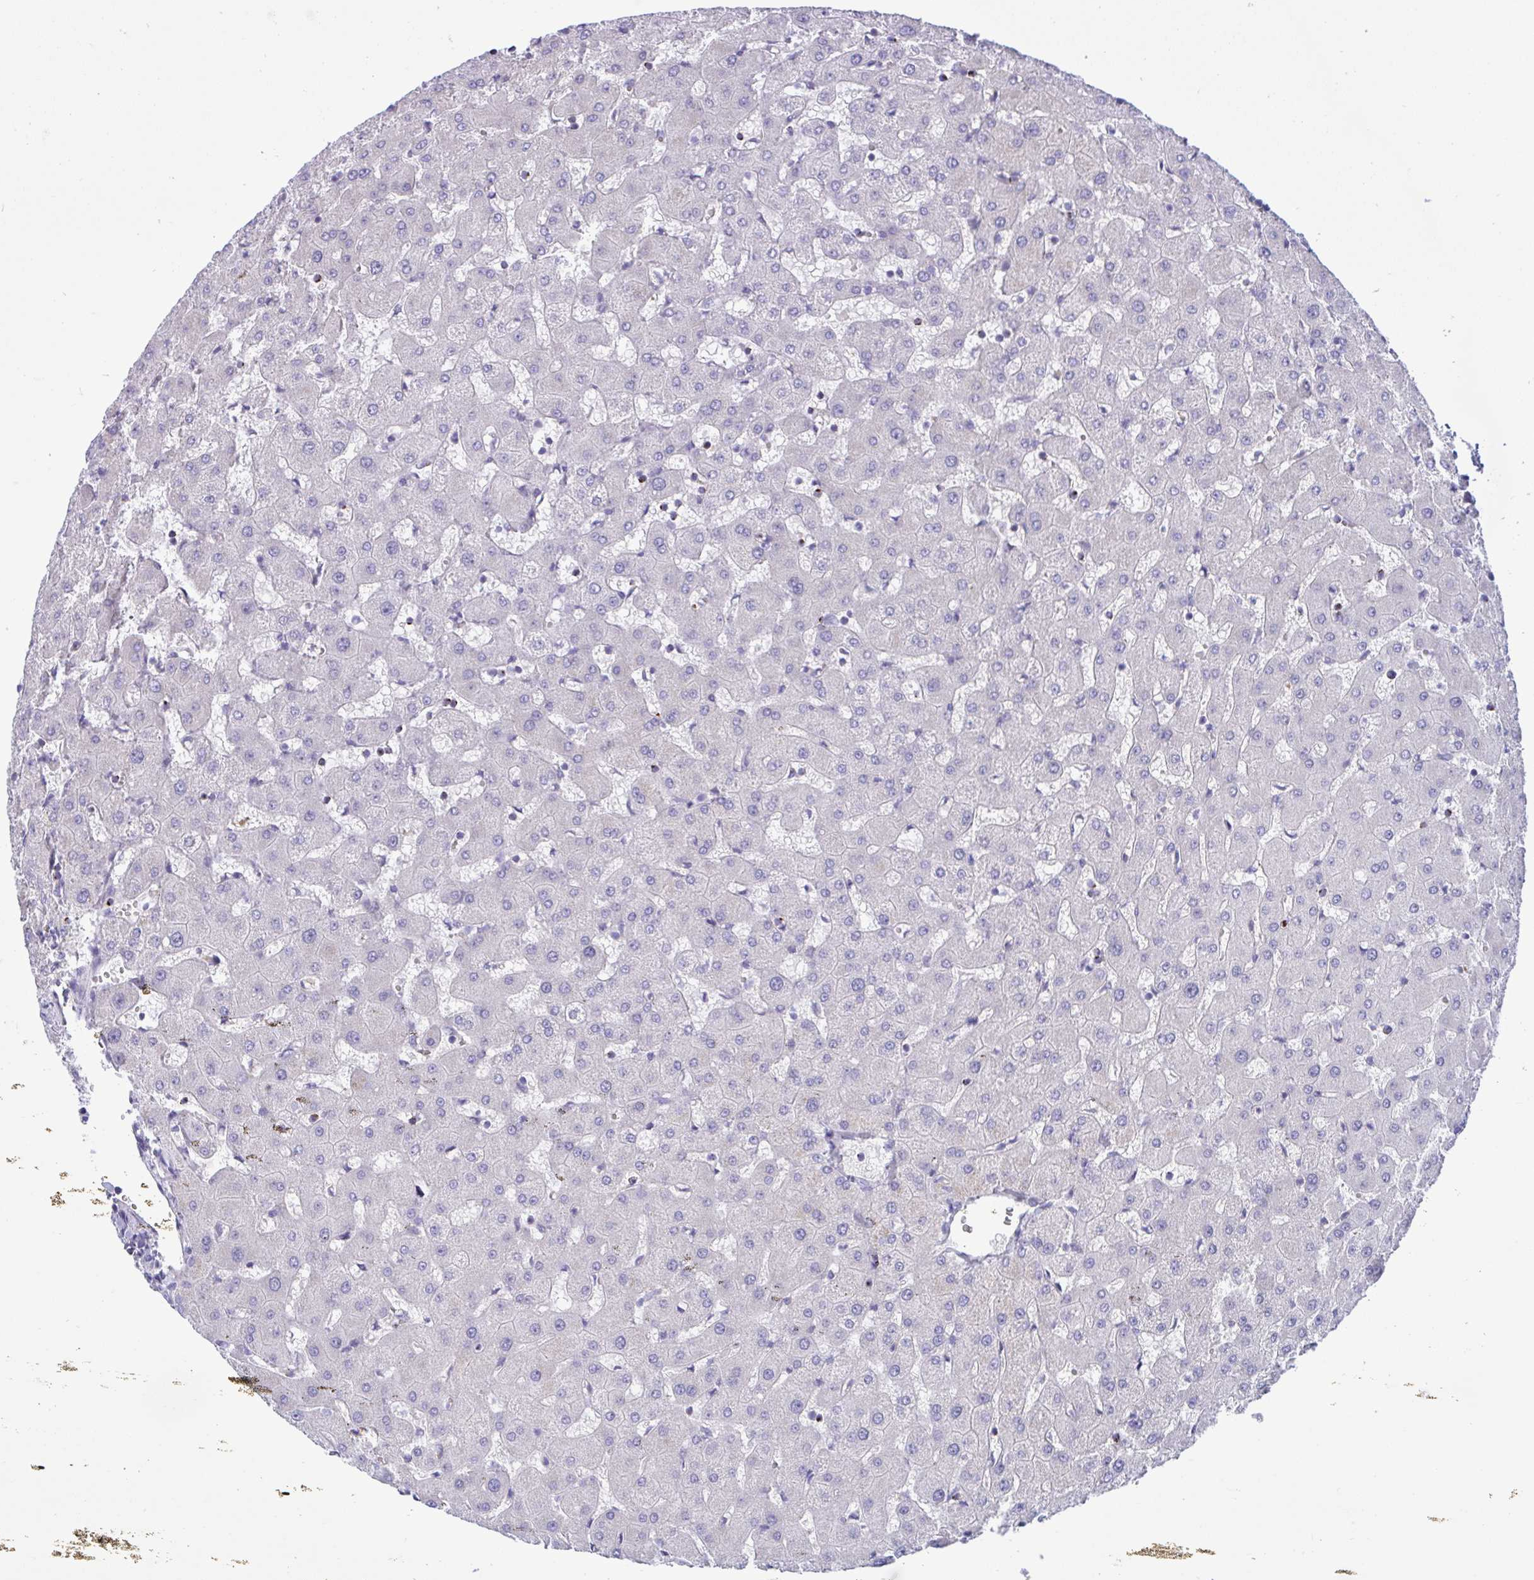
{"staining": {"intensity": "negative", "quantity": "none", "location": "none"}, "tissue": "liver", "cell_type": "Cholangiocytes", "image_type": "normal", "snomed": [{"axis": "morphology", "description": "Normal tissue, NOS"}, {"axis": "topography", "description": "Liver"}], "caption": "A histopathology image of liver stained for a protein reveals no brown staining in cholangiocytes.", "gene": "SREBF1", "patient": {"sex": "female", "age": 63}}